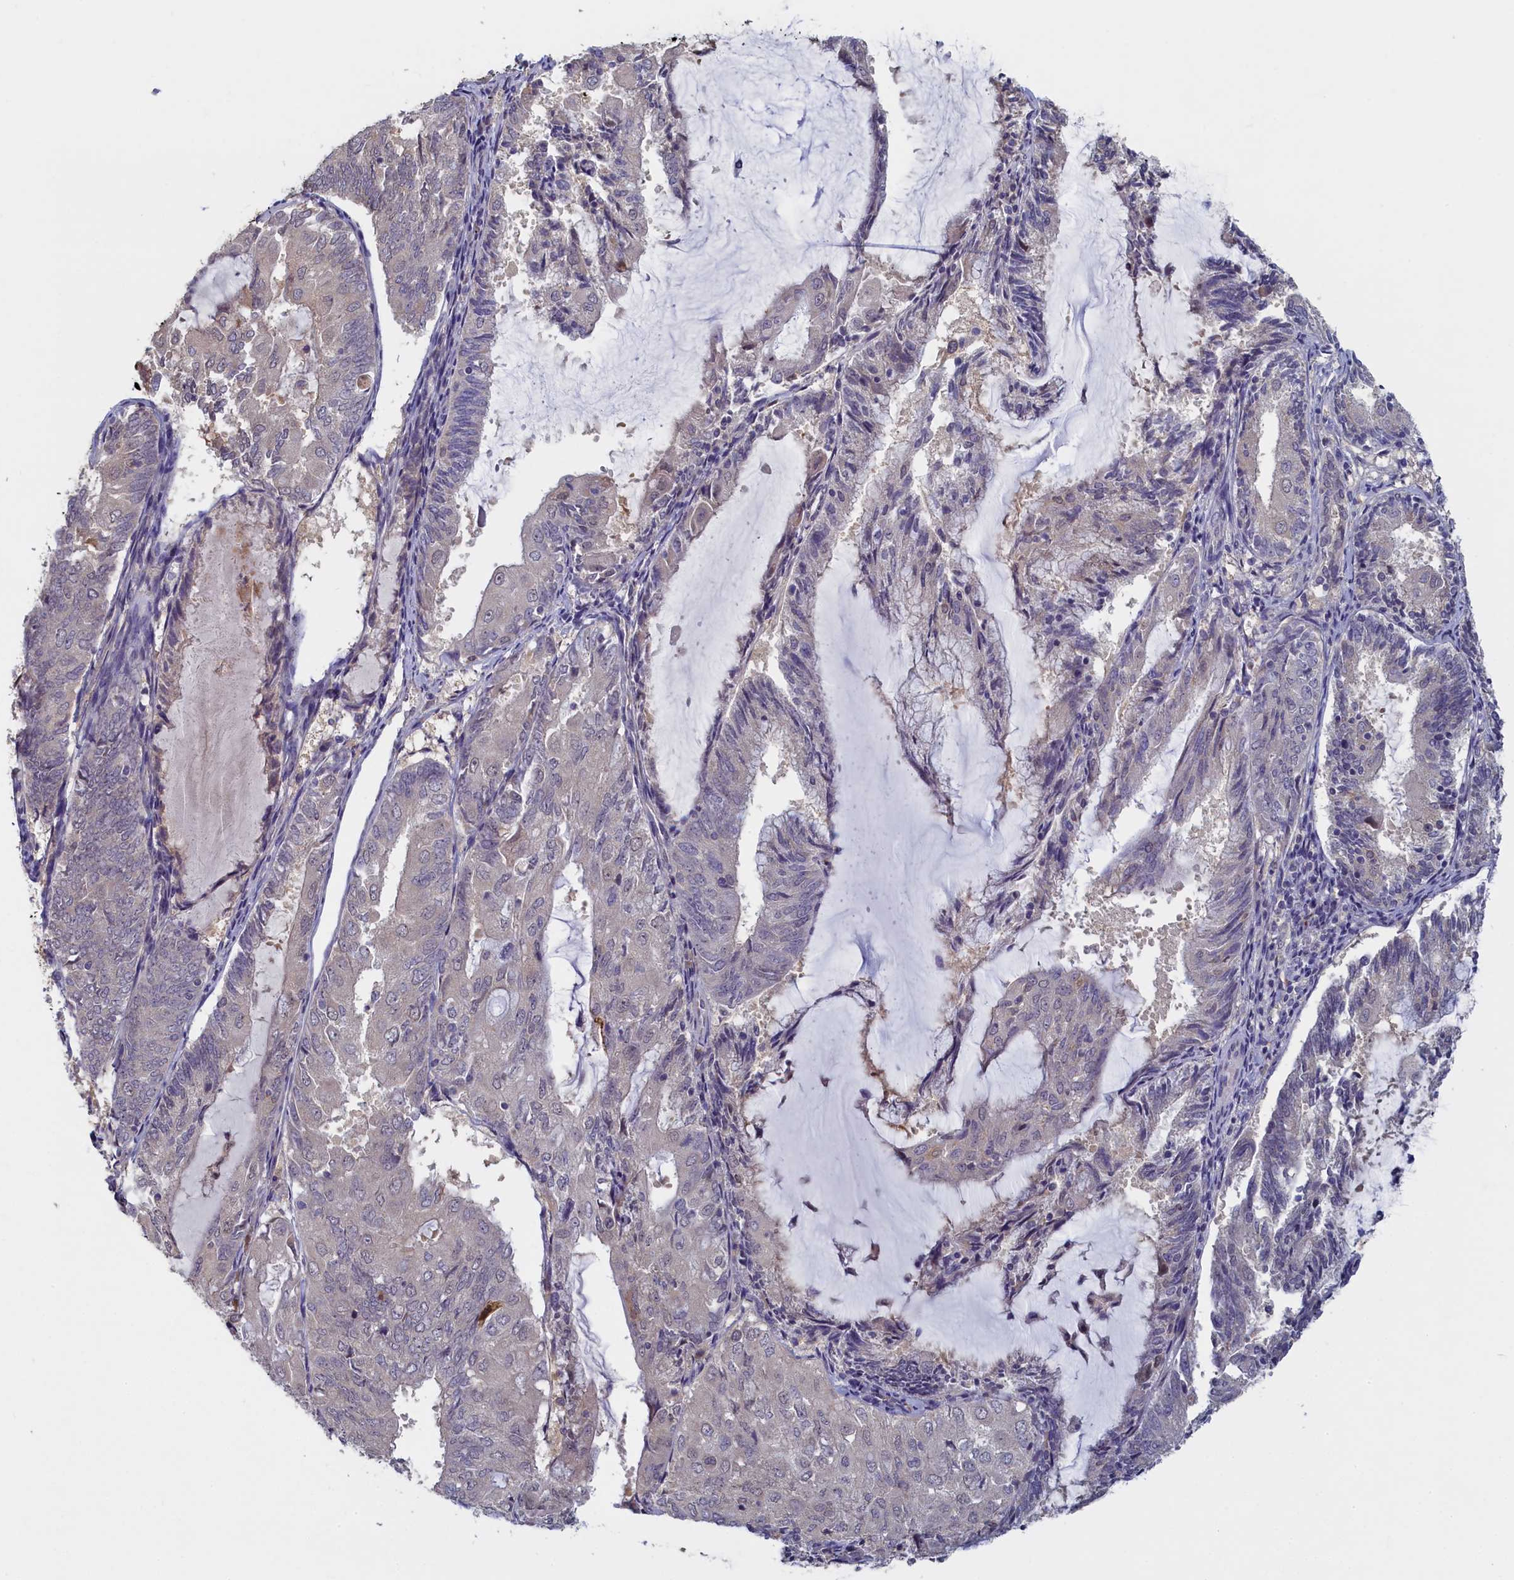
{"staining": {"intensity": "negative", "quantity": "none", "location": "none"}, "tissue": "endometrial cancer", "cell_type": "Tumor cells", "image_type": "cancer", "snomed": [{"axis": "morphology", "description": "Adenocarcinoma, NOS"}, {"axis": "topography", "description": "Endometrium"}], "caption": "Immunohistochemistry photomicrograph of neoplastic tissue: human endometrial cancer stained with DAB exhibits no significant protein staining in tumor cells.", "gene": "UCHL3", "patient": {"sex": "female", "age": 81}}